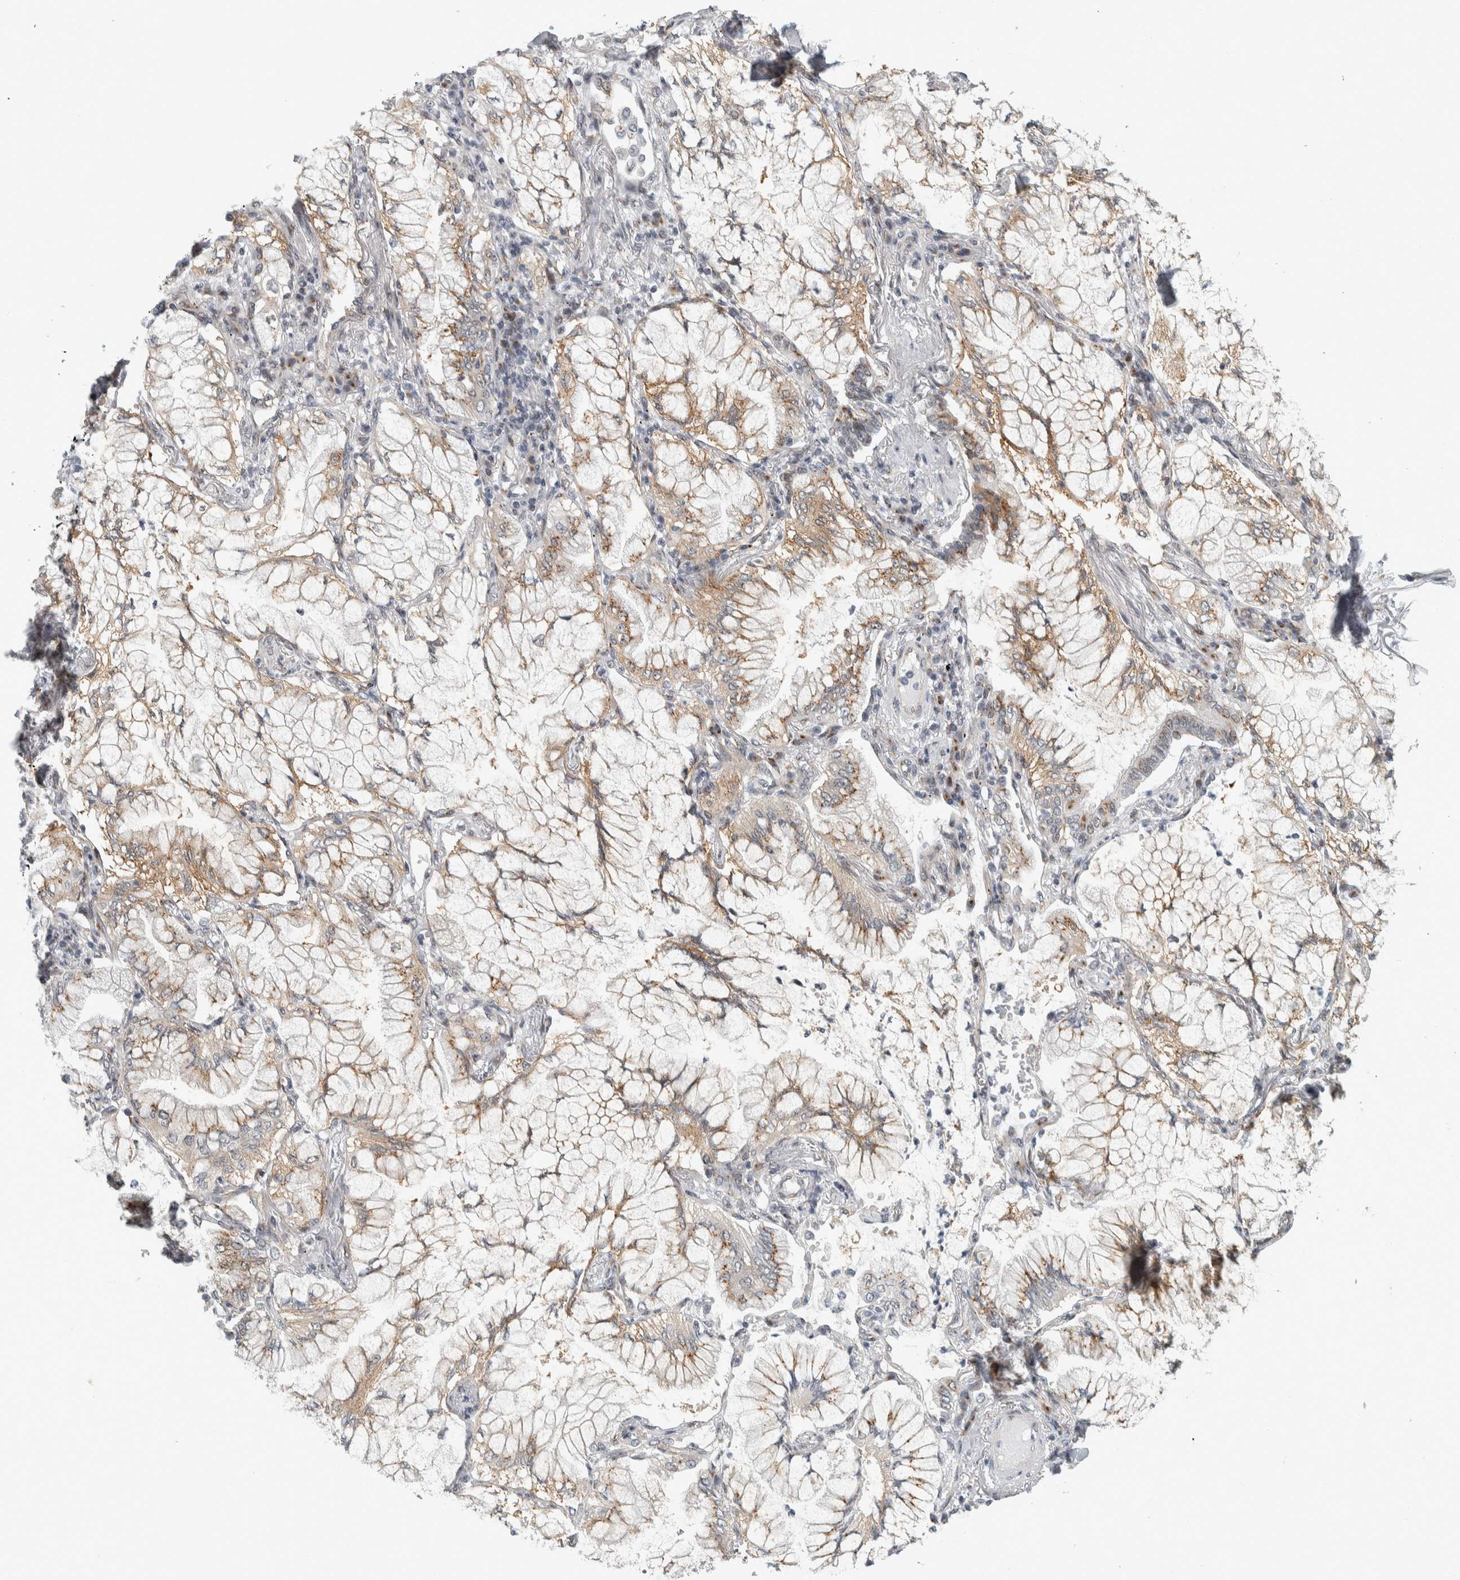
{"staining": {"intensity": "weak", "quantity": ">75%", "location": "cytoplasmic/membranous"}, "tissue": "lung cancer", "cell_type": "Tumor cells", "image_type": "cancer", "snomed": [{"axis": "morphology", "description": "Adenocarcinoma, NOS"}, {"axis": "topography", "description": "Lung"}], "caption": "Immunohistochemical staining of lung adenocarcinoma reveals low levels of weak cytoplasmic/membranous protein staining in approximately >75% of tumor cells.", "gene": "ZMYND8", "patient": {"sex": "female", "age": 70}}